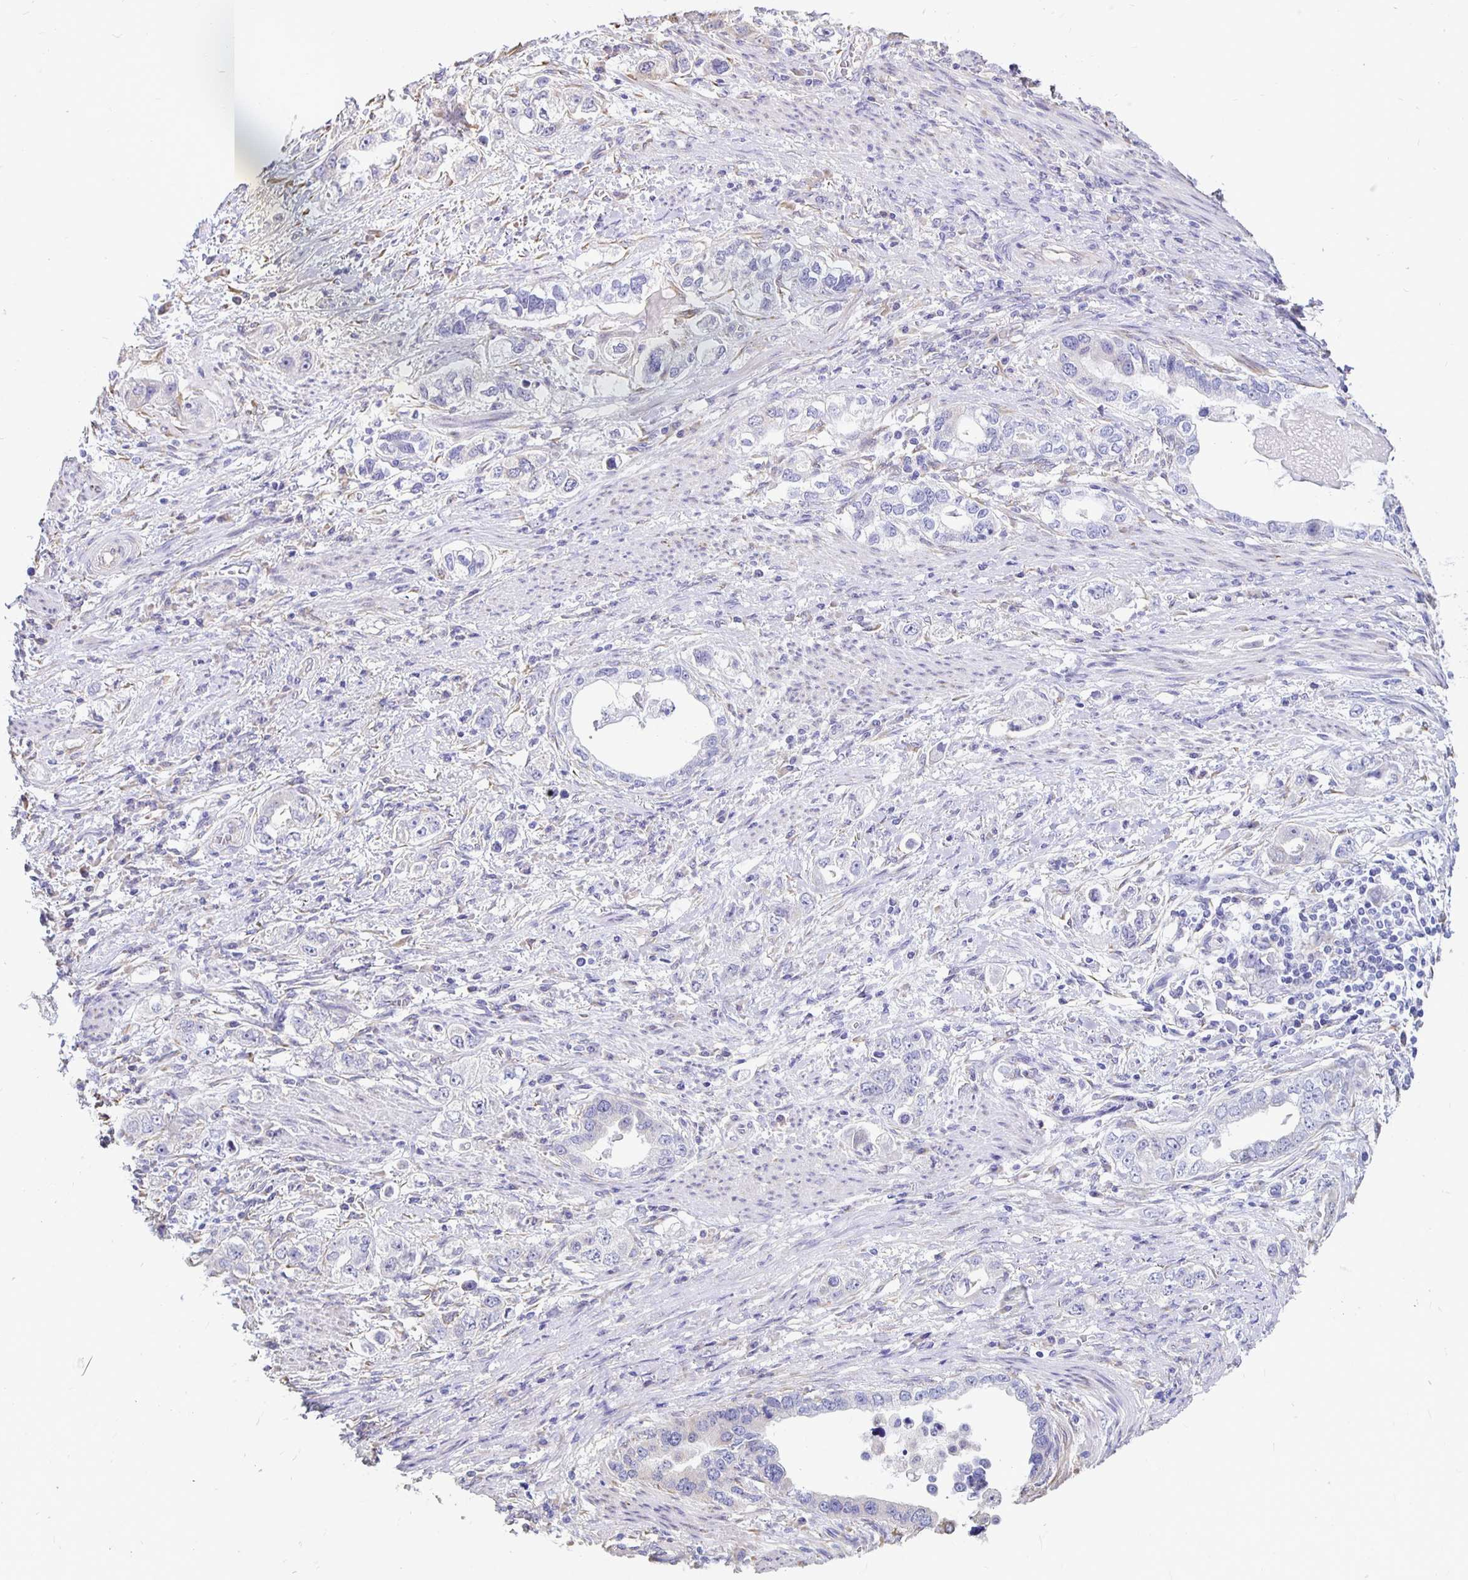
{"staining": {"intensity": "negative", "quantity": "none", "location": "none"}, "tissue": "stomach cancer", "cell_type": "Tumor cells", "image_type": "cancer", "snomed": [{"axis": "morphology", "description": "Adenocarcinoma, NOS"}, {"axis": "topography", "description": "Stomach, lower"}], "caption": "Tumor cells are negative for protein expression in human adenocarcinoma (stomach). The staining was performed using DAB to visualize the protein expression in brown, while the nuclei were stained in blue with hematoxylin (Magnification: 20x).", "gene": "DNAI2", "patient": {"sex": "female", "age": 93}}